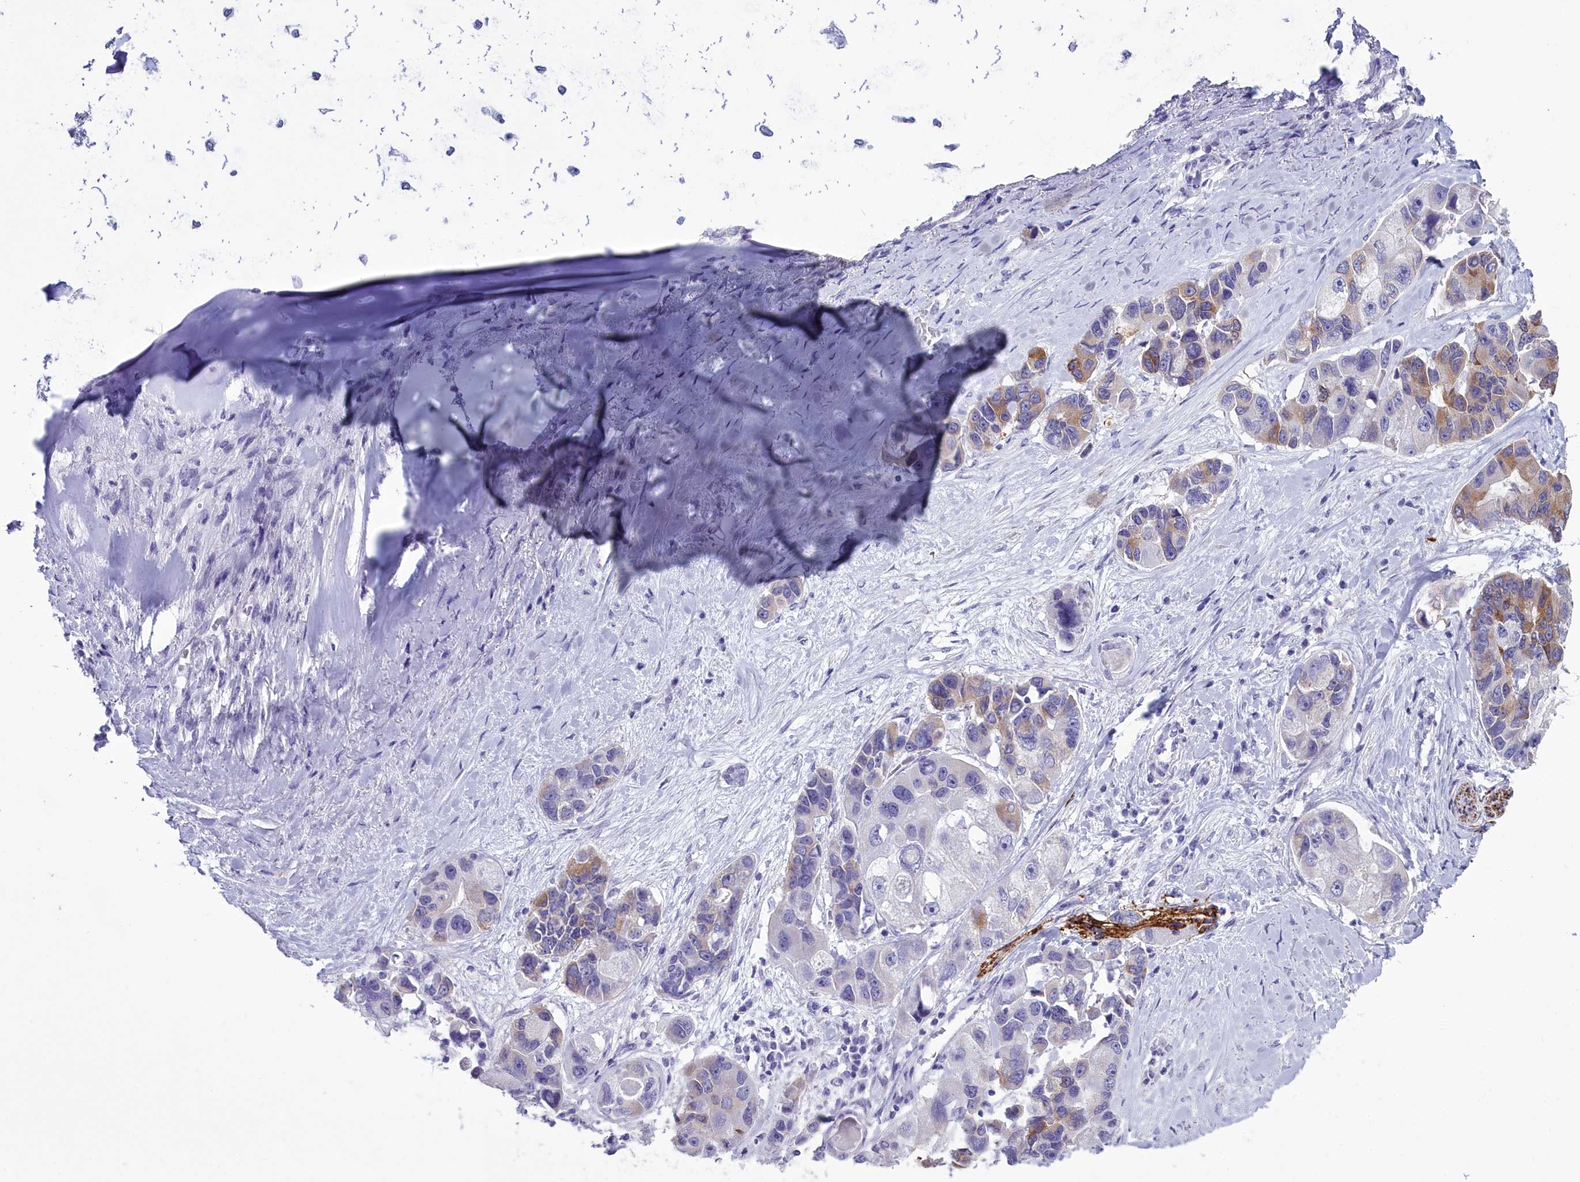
{"staining": {"intensity": "moderate", "quantity": "<25%", "location": "cytoplasmic/membranous"}, "tissue": "lung cancer", "cell_type": "Tumor cells", "image_type": "cancer", "snomed": [{"axis": "morphology", "description": "Adenocarcinoma, NOS"}, {"axis": "topography", "description": "Lung"}], "caption": "An image of lung cancer stained for a protein shows moderate cytoplasmic/membranous brown staining in tumor cells.", "gene": "MAP6", "patient": {"sex": "female", "age": 54}}